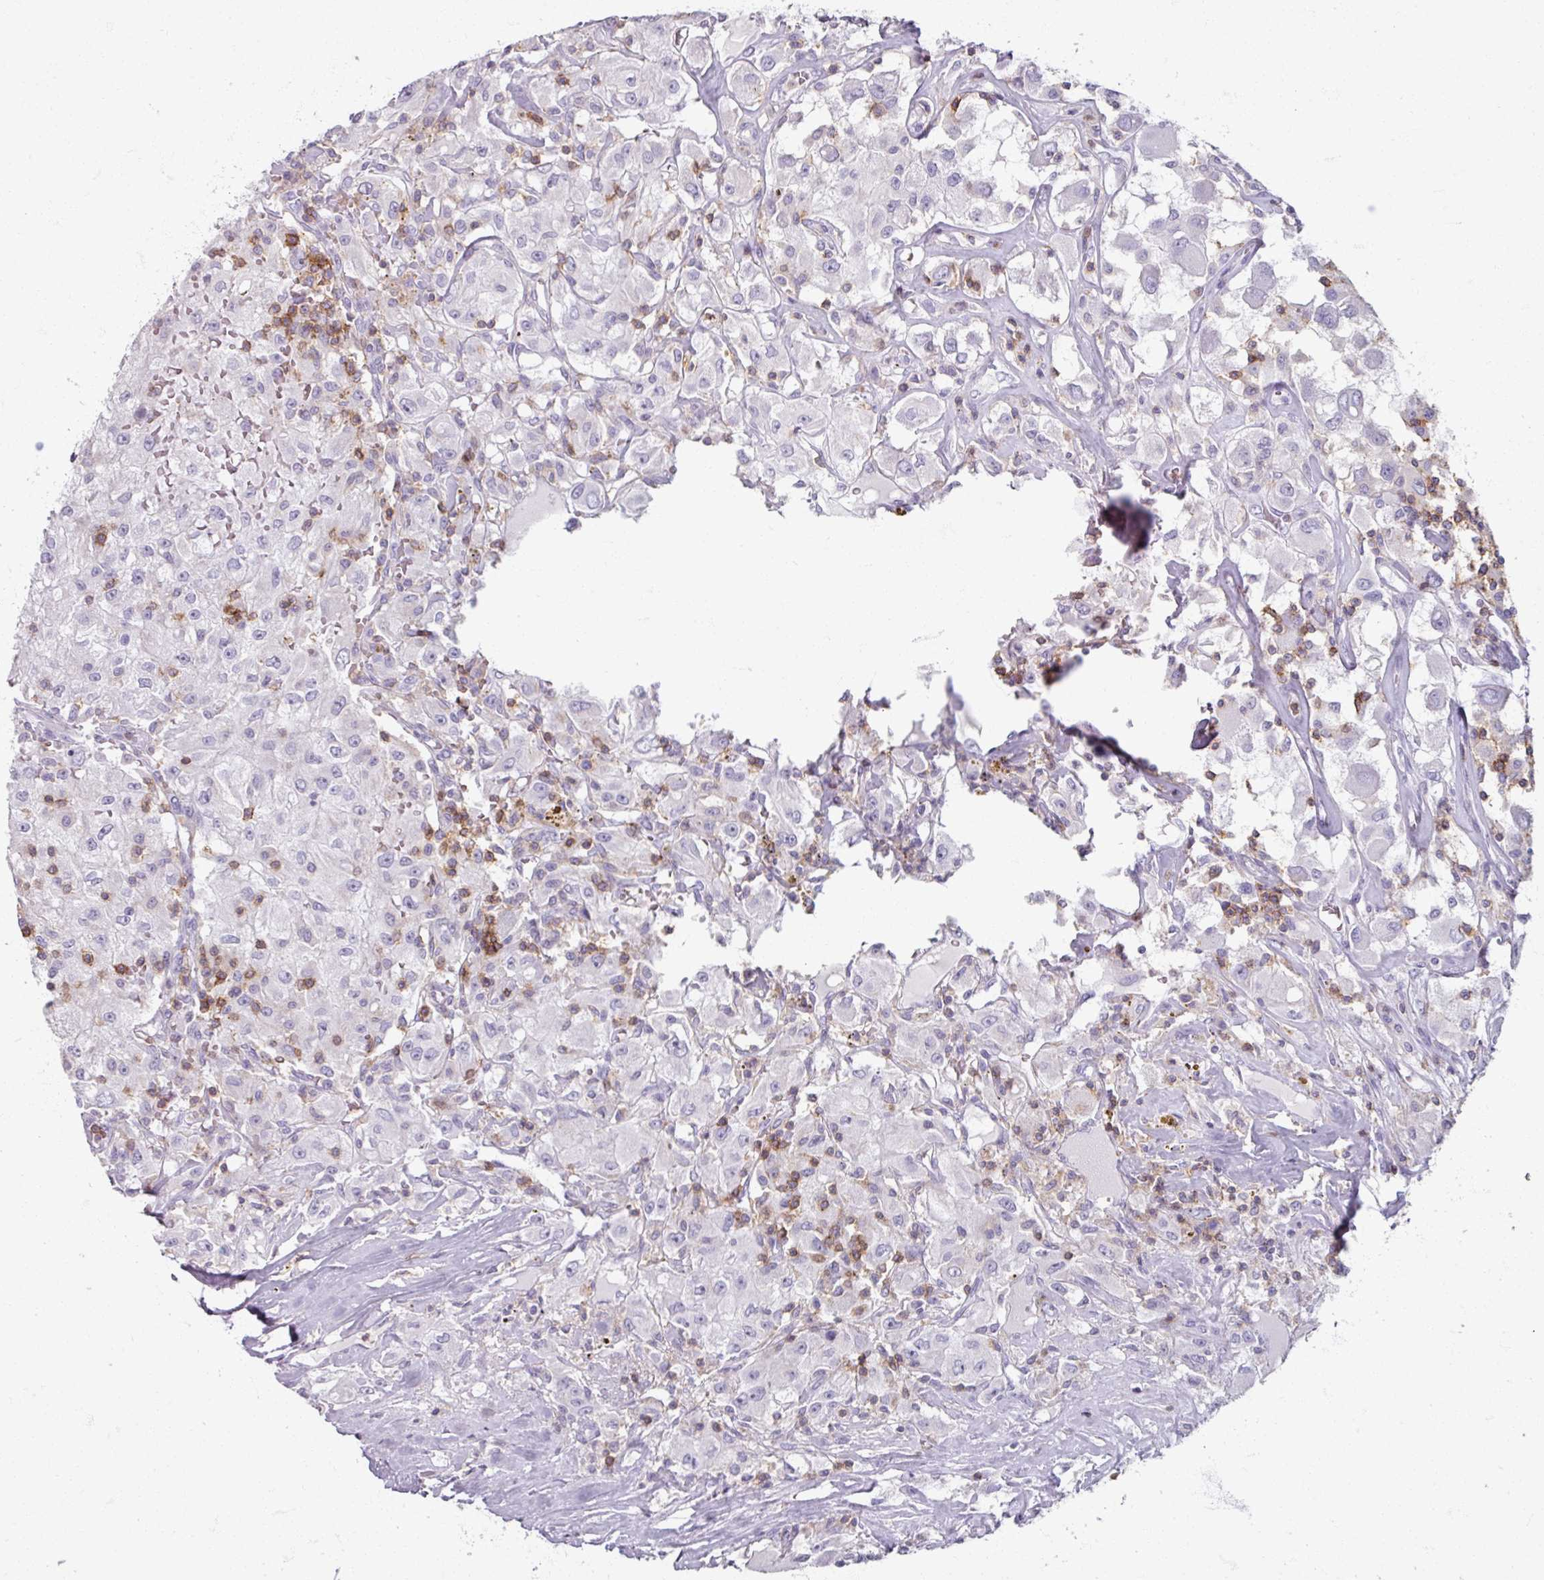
{"staining": {"intensity": "negative", "quantity": "none", "location": "none"}, "tissue": "renal cancer", "cell_type": "Tumor cells", "image_type": "cancer", "snomed": [{"axis": "morphology", "description": "Adenocarcinoma, NOS"}, {"axis": "topography", "description": "Kidney"}], "caption": "DAB immunohistochemical staining of renal cancer reveals no significant positivity in tumor cells. The staining is performed using DAB brown chromogen with nuclei counter-stained in using hematoxylin.", "gene": "PTPRC", "patient": {"sex": "female", "age": 67}}